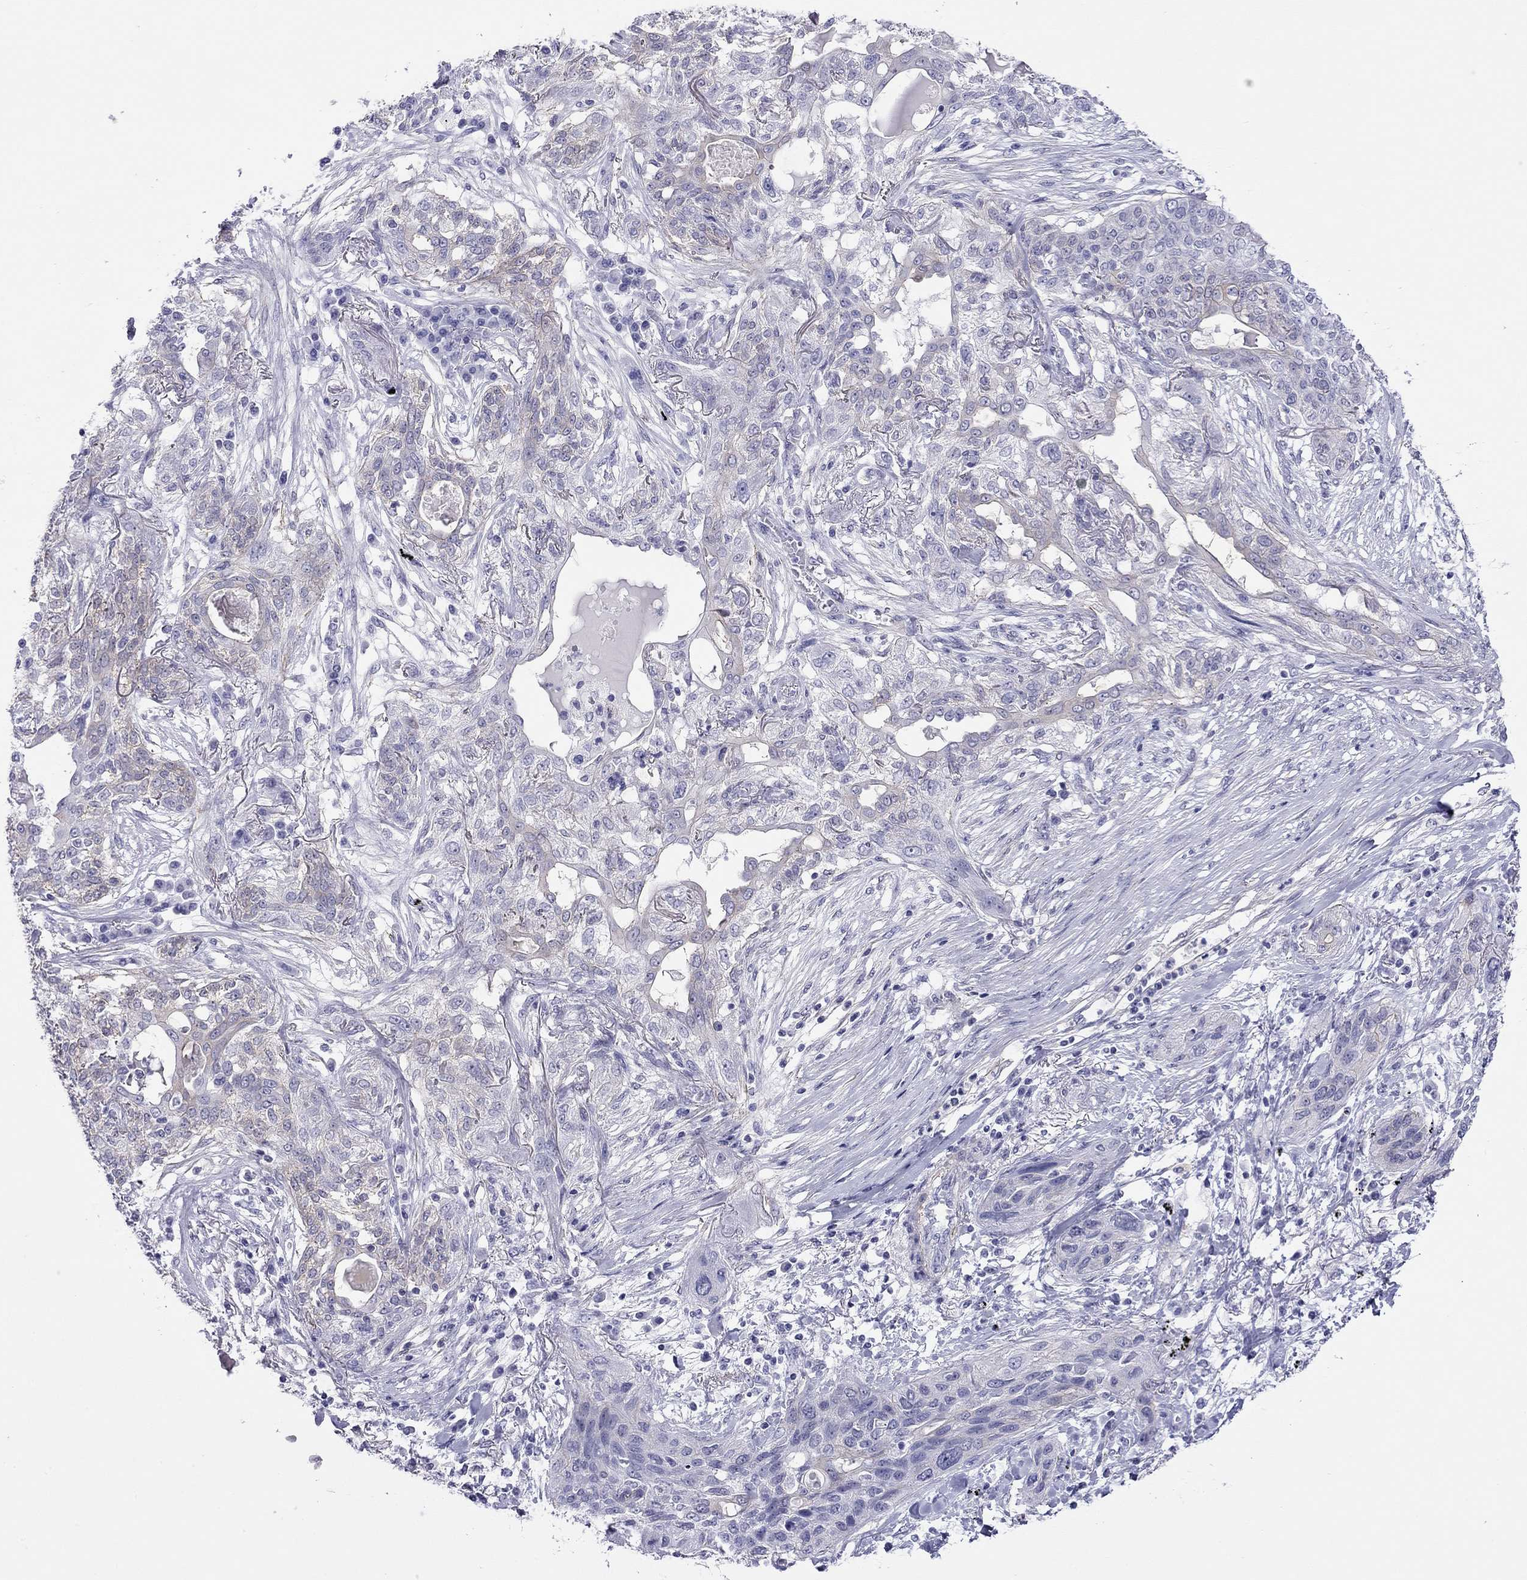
{"staining": {"intensity": "weak", "quantity": "<25%", "location": "cytoplasmic/membranous"}, "tissue": "lung cancer", "cell_type": "Tumor cells", "image_type": "cancer", "snomed": [{"axis": "morphology", "description": "Squamous cell carcinoma, NOS"}, {"axis": "topography", "description": "Lung"}], "caption": "Immunohistochemistry (IHC) photomicrograph of human lung cancer stained for a protein (brown), which displays no staining in tumor cells.", "gene": "MYMX", "patient": {"sex": "female", "age": 70}}